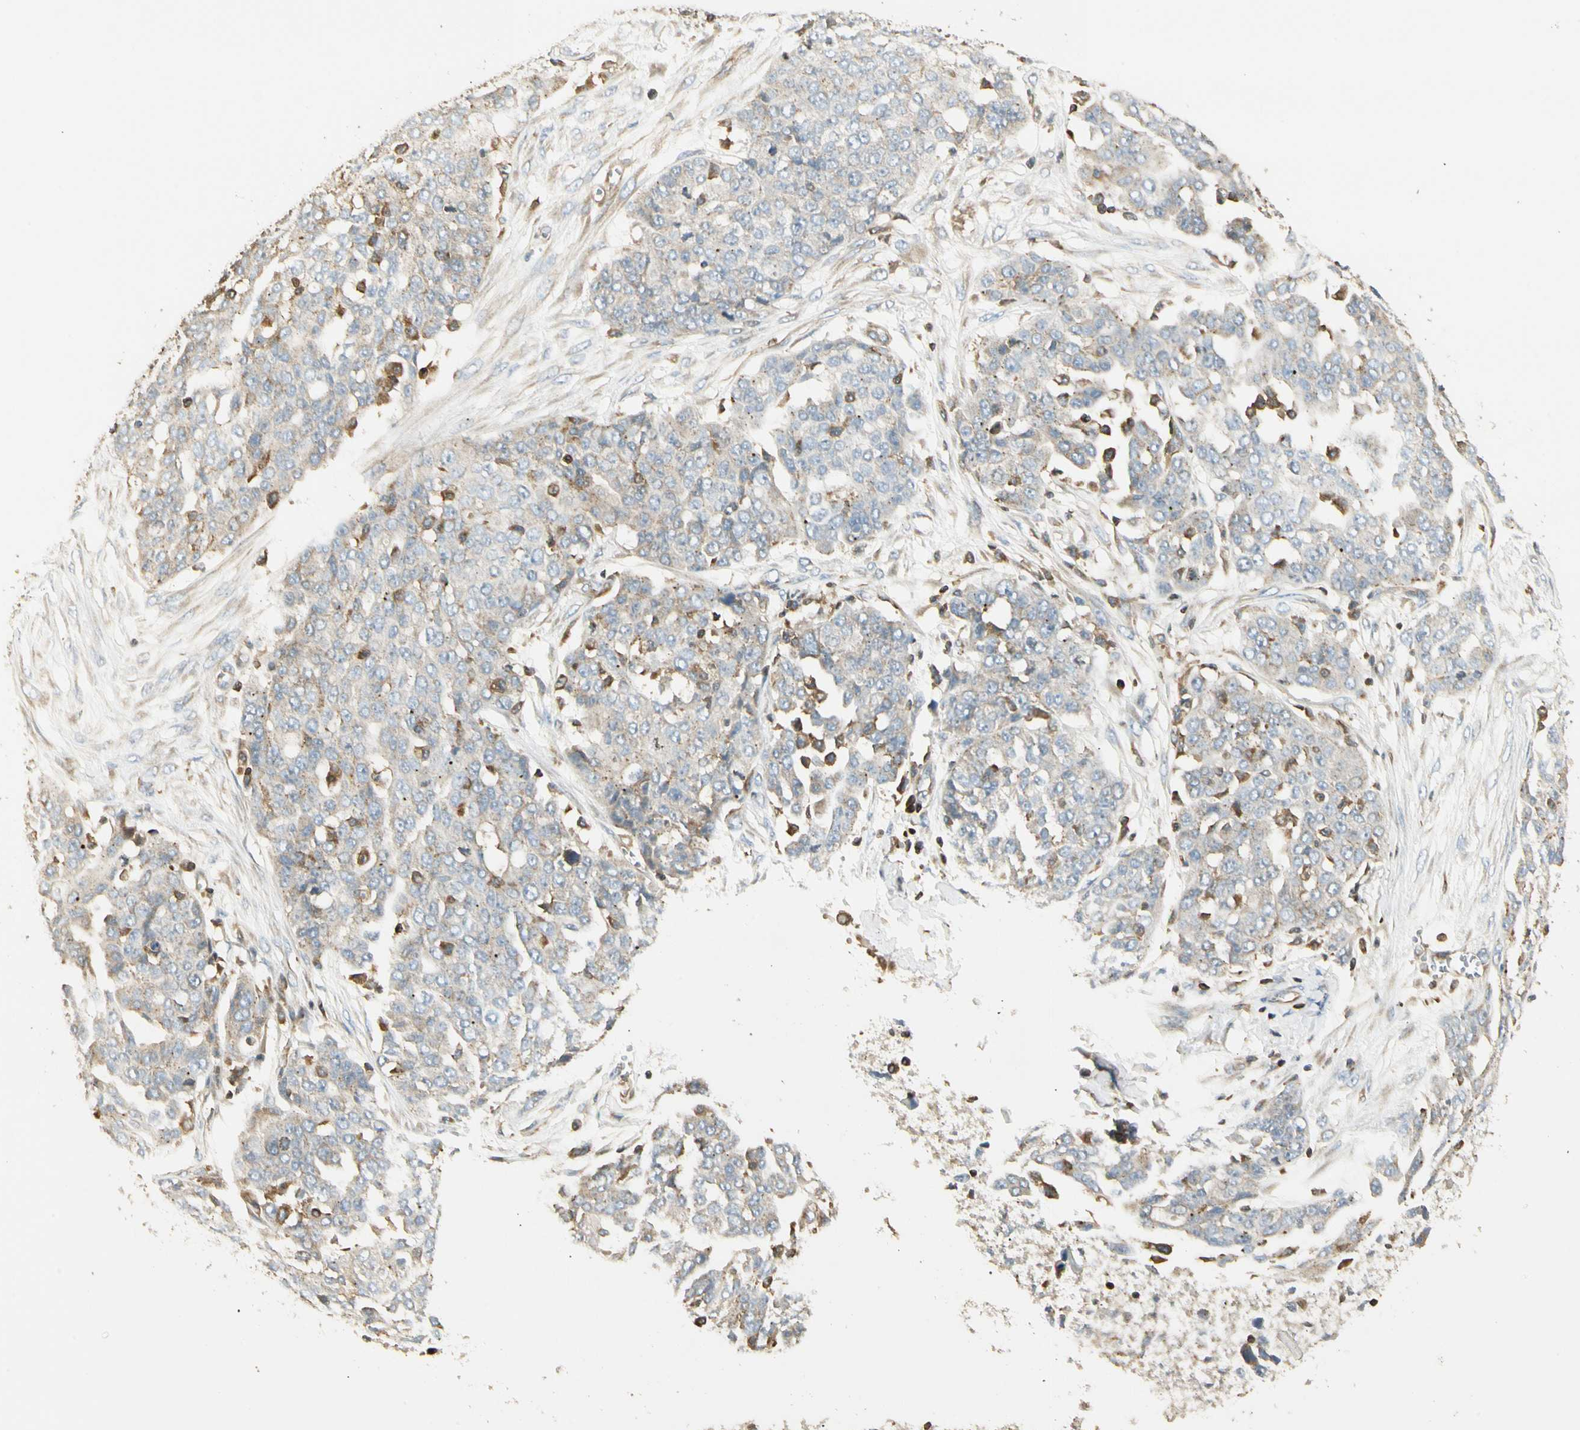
{"staining": {"intensity": "negative", "quantity": "none", "location": "none"}, "tissue": "ovarian cancer", "cell_type": "Tumor cells", "image_type": "cancer", "snomed": [{"axis": "morphology", "description": "Cystadenocarcinoma, serous, NOS"}, {"axis": "topography", "description": "Soft tissue"}, {"axis": "topography", "description": "Ovary"}], "caption": "Immunohistochemical staining of human ovarian serous cystadenocarcinoma exhibits no significant expression in tumor cells.", "gene": "CRLF3", "patient": {"sex": "female", "age": 57}}